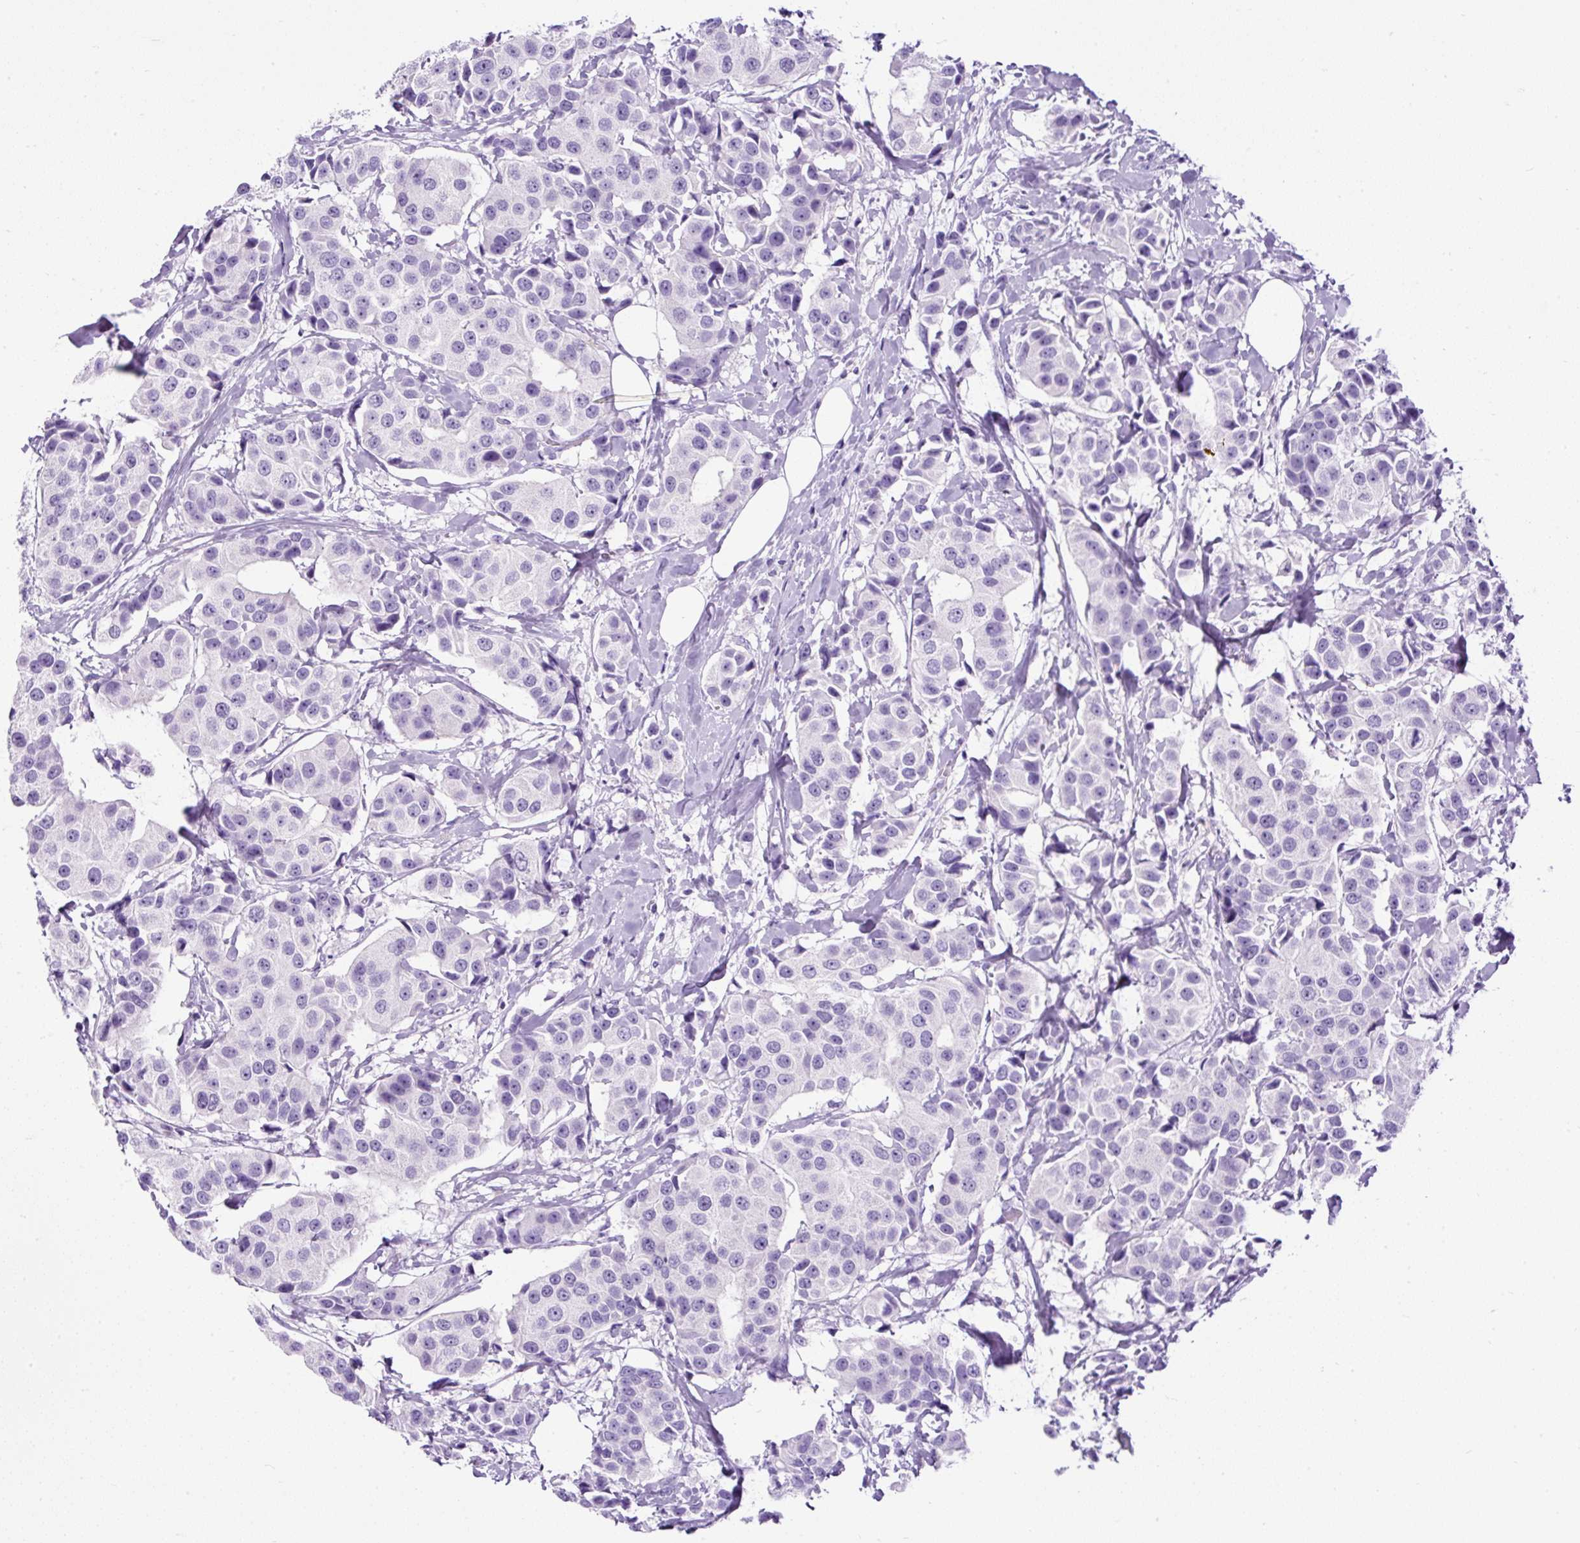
{"staining": {"intensity": "negative", "quantity": "none", "location": "none"}, "tissue": "breast cancer", "cell_type": "Tumor cells", "image_type": "cancer", "snomed": [{"axis": "morphology", "description": "Normal tissue, NOS"}, {"axis": "morphology", "description": "Duct carcinoma"}, {"axis": "topography", "description": "Breast"}], "caption": "DAB immunohistochemical staining of human breast intraductal carcinoma reveals no significant expression in tumor cells.", "gene": "PDIA2", "patient": {"sex": "female", "age": 39}}